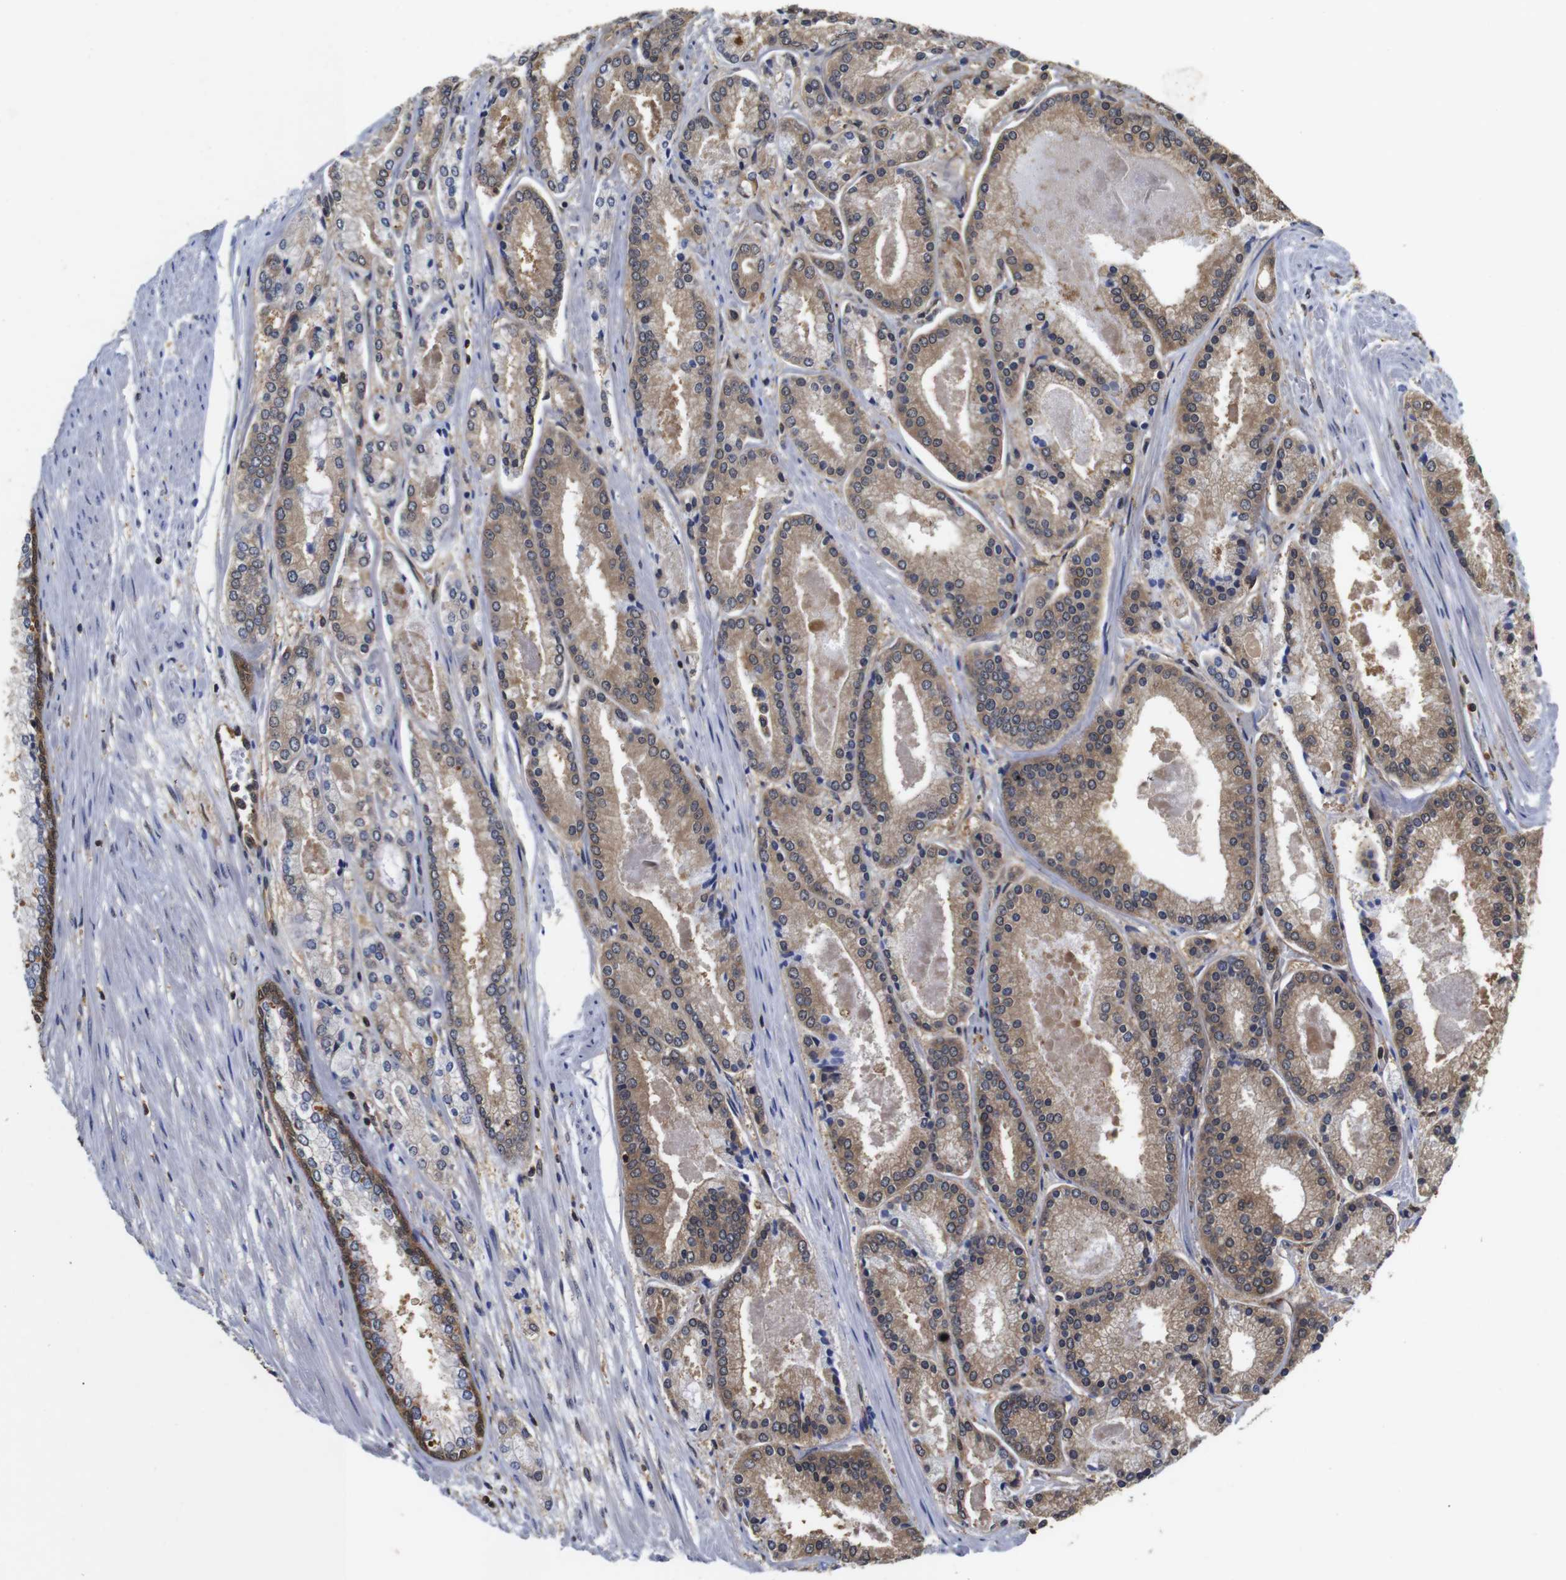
{"staining": {"intensity": "moderate", "quantity": ">75%", "location": "cytoplasmic/membranous"}, "tissue": "prostate cancer", "cell_type": "Tumor cells", "image_type": "cancer", "snomed": [{"axis": "morphology", "description": "Adenocarcinoma, Low grade"}, {"axis": "topography", "description": "Prostate"}], "caption": "This histopathology image shows immunohistochemistry (IHC) staining of prostate cancer, with medium moderate cytoplasmic/membranous positivity in about >75% of tumor cells.", "gene": "SUMO3", "patient": {"sex": "male", "age": 59}}